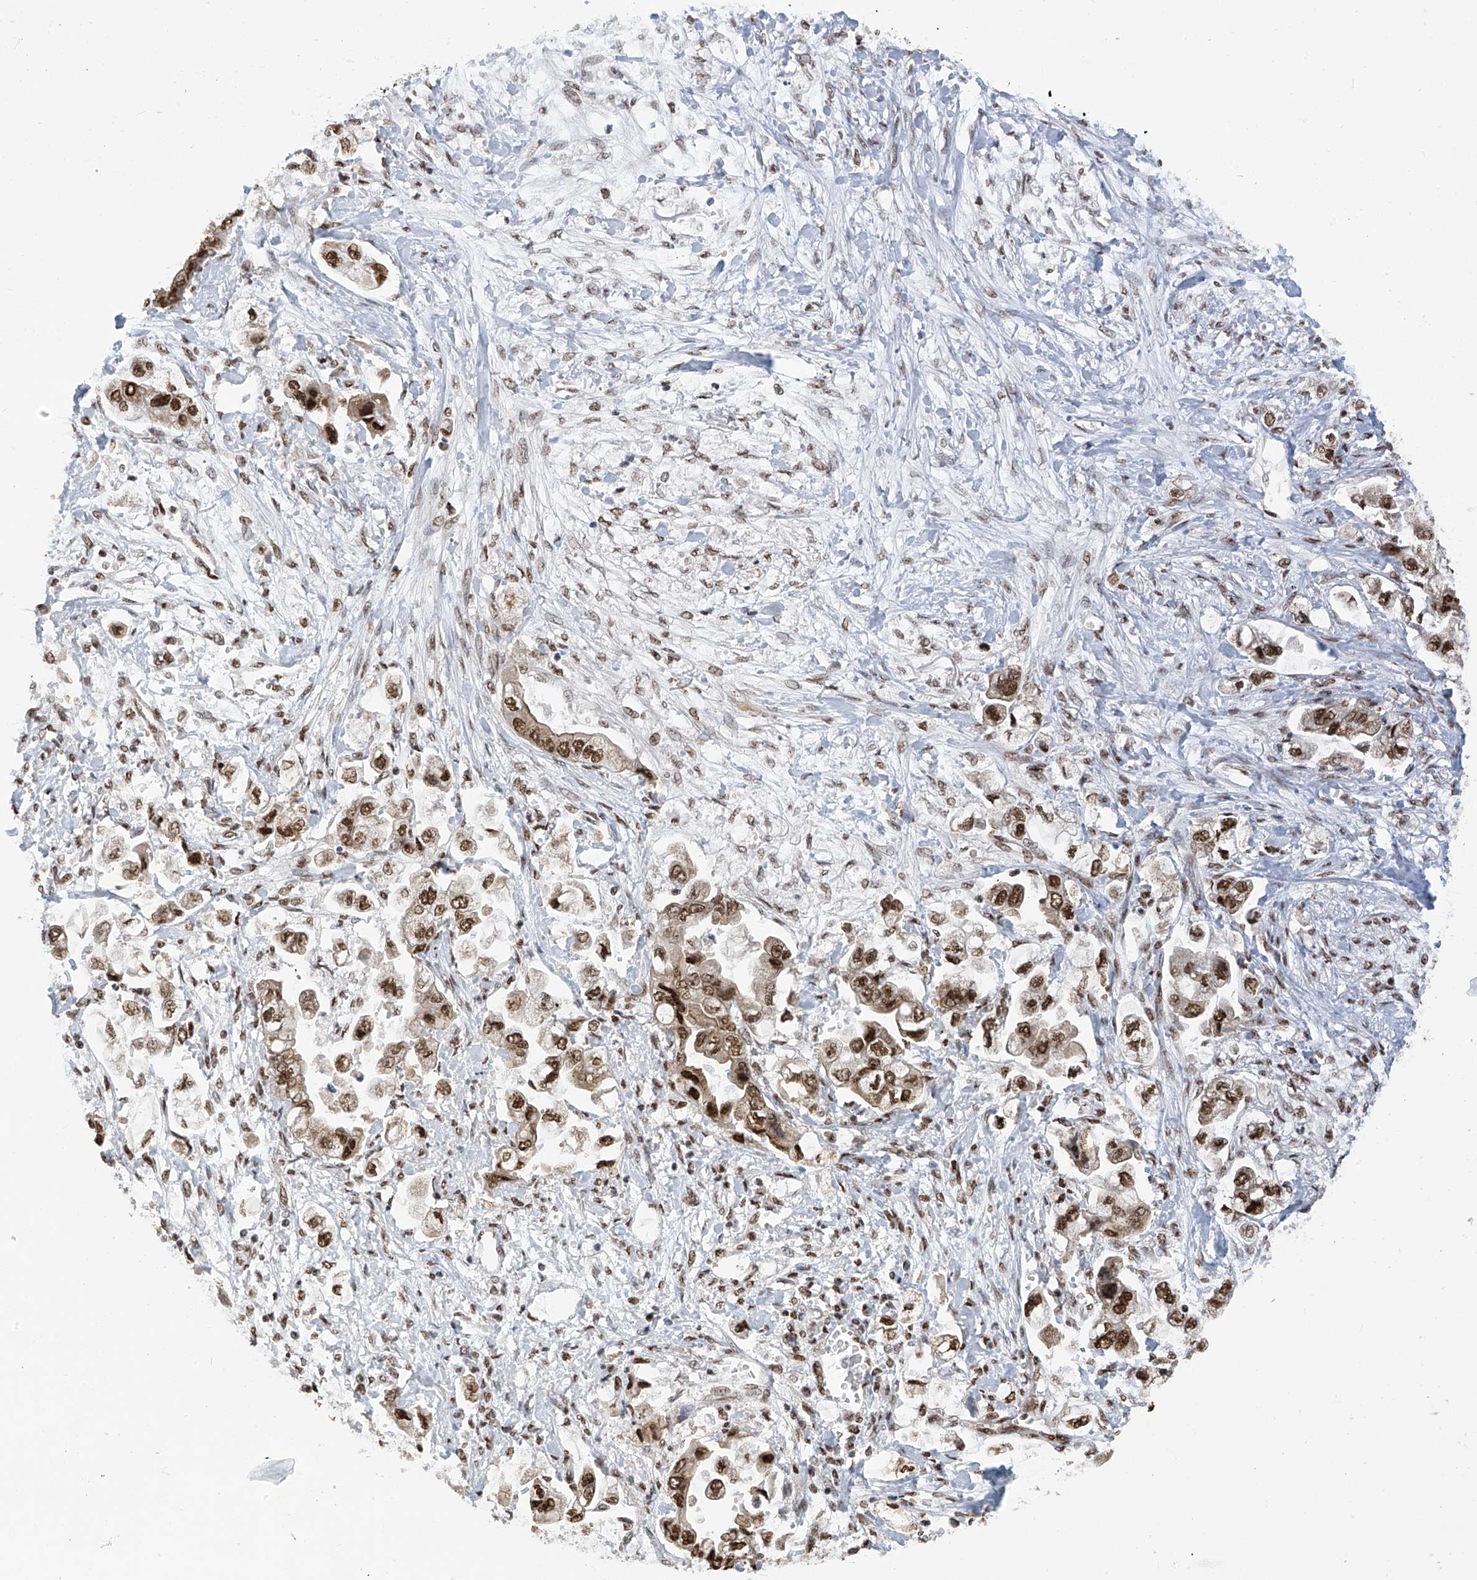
{"staining": {"intensity": "strong", "quantity": ">75%", "location": "nuclear"}, "tissue": "stomach cancer", "cell_type": "Tumor cells", "image_type": "cancer", "snomed": [{"axis": "morphology", "description": "Adenocarcinoma, NOS"}, {"axis": "topography", "description": "Stomach"}], "caption": "The immunohistochemical stain highlights strong nuclear positivity in tumor cells of stomach cancer tissue.", "gene": "APLF", "patient": {"sex": "male", "age": 62}}